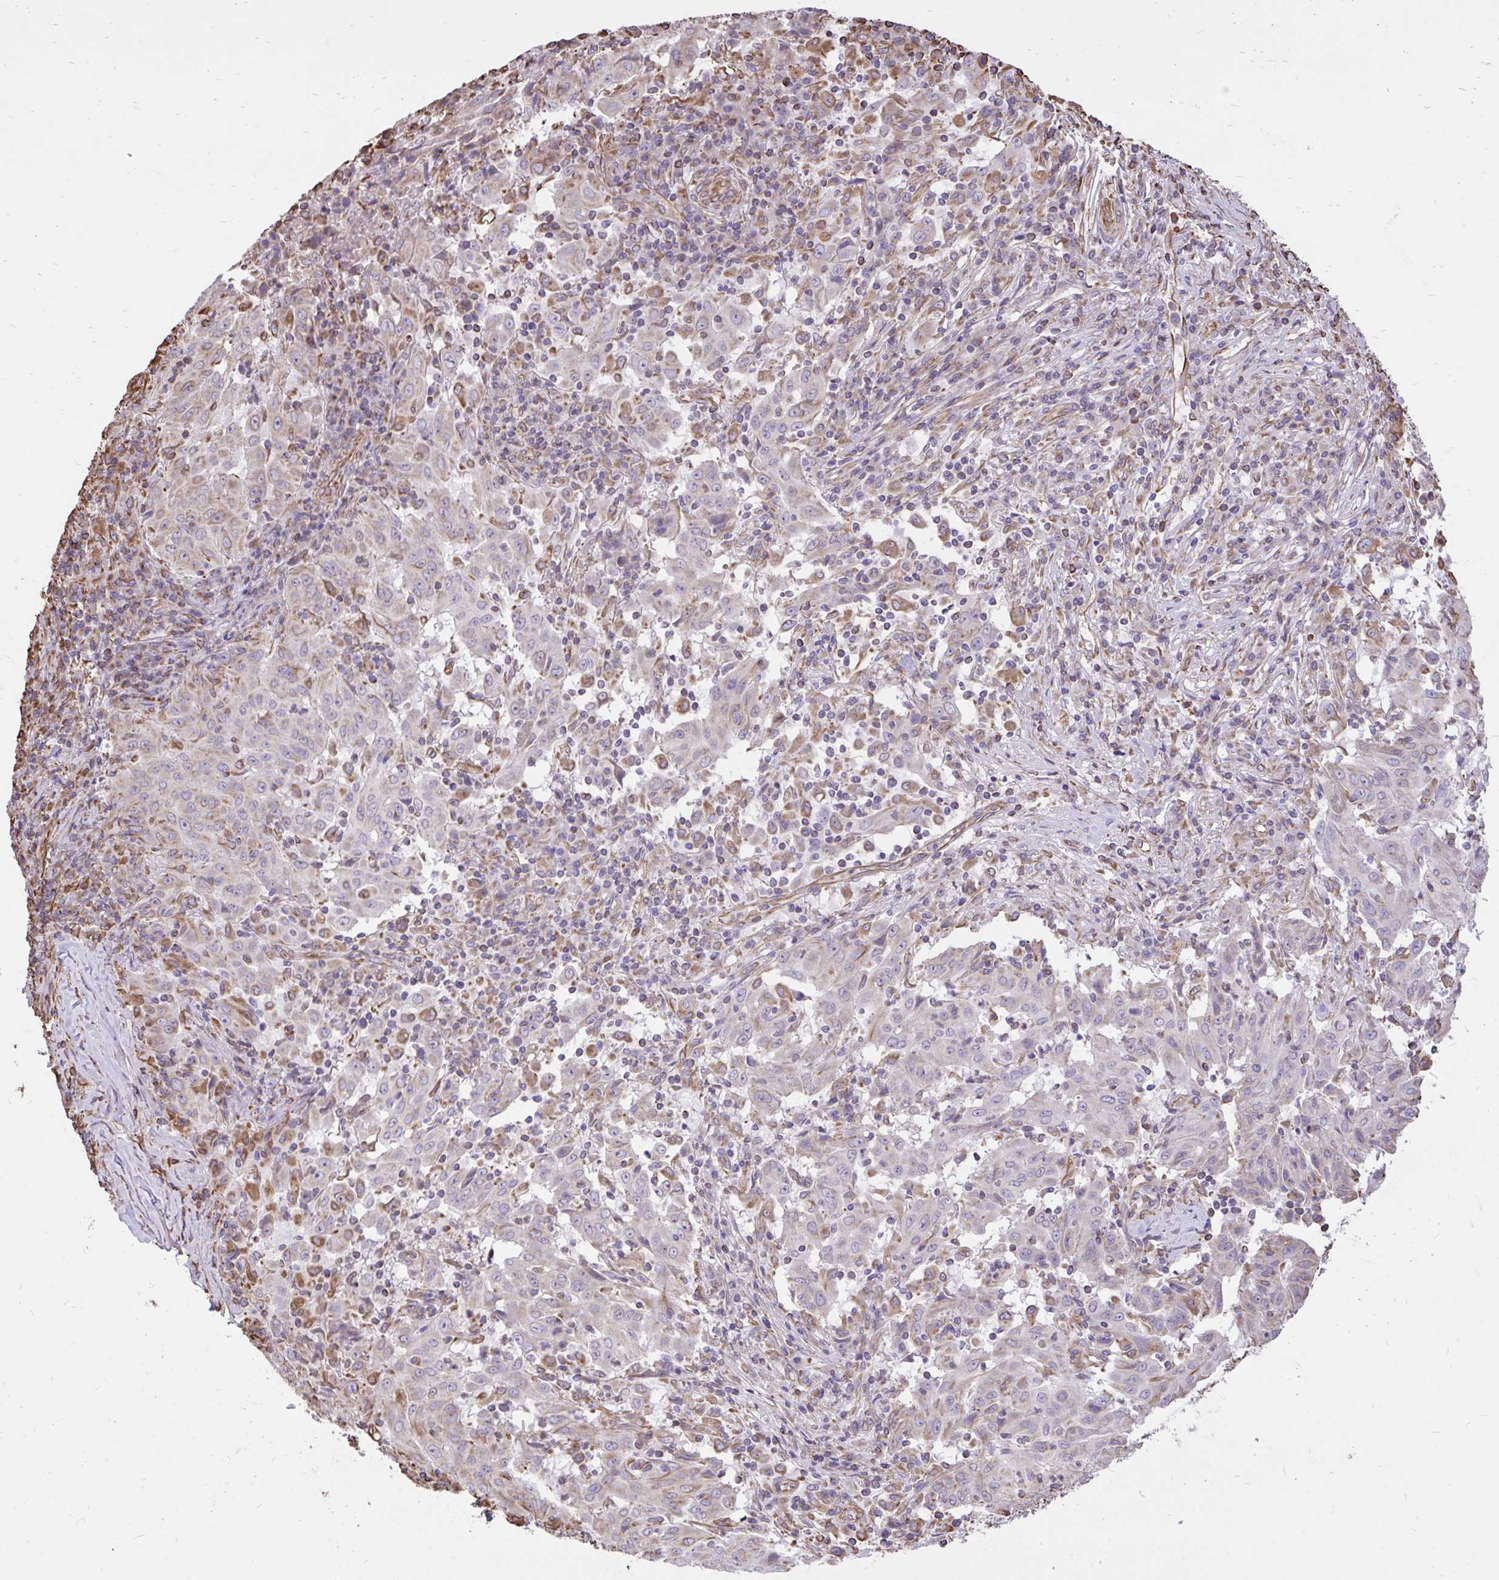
{"staining": {"intensity": "weak", "quantity": "<25%", "location": "cytoplasmic/membranous"}, "tissue": "pancreatic cancer", "cell_type": "Tumor cells", "image_type": "cancer", "snomed": [{"axis": "morphology", "description": "Adenocarcinoma, NOS"}, {"axis": "topography", "description": "Pancreas"}], "caption": "This is an IHC image of pancreatic adenocarcinoma. There is no expression in tumor cells.", "gene": "RNF103", "patient": {"sex": "male", "age": 63}}